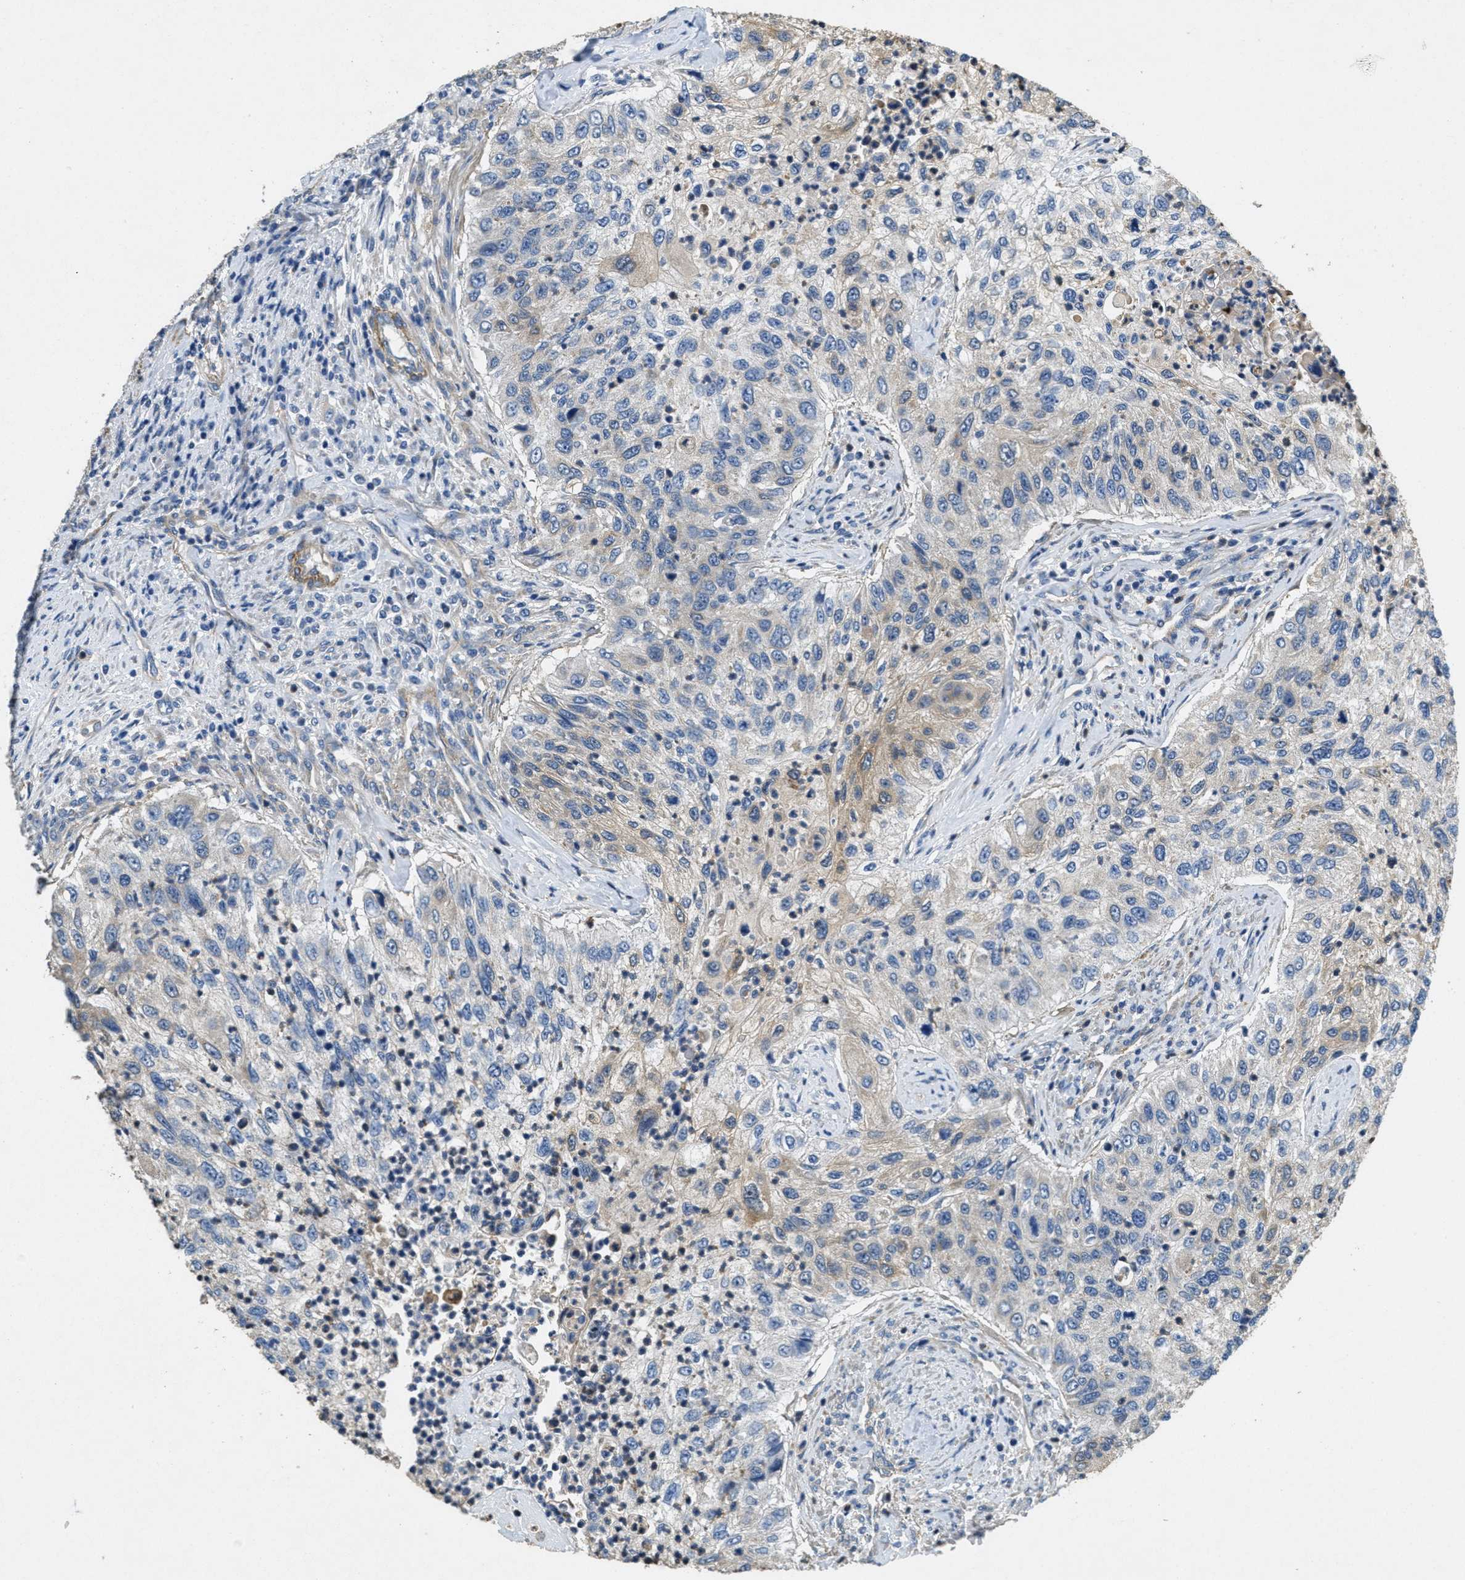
{"staining": {"intensity": "moderate", "quantity": "<25%", "location": "cytoplasmic/membranous"}, "tissue": "urothelial cancer", "cell_type": "Tumor cells", "image_type": "cancer", "snomed": [{"axis": "morphology", "description": "Urothelial carcinoma, High grade"}, {"axis": "topography", "description": "Urinary bladder"}], "caption": "Urothelial cancer tissue demonstrates moderate cytoplasmic/membranous staining in approximately <25% of tumor cells", "gene": "TOMM70", "patient": {"sex": "female", "age": 60}}